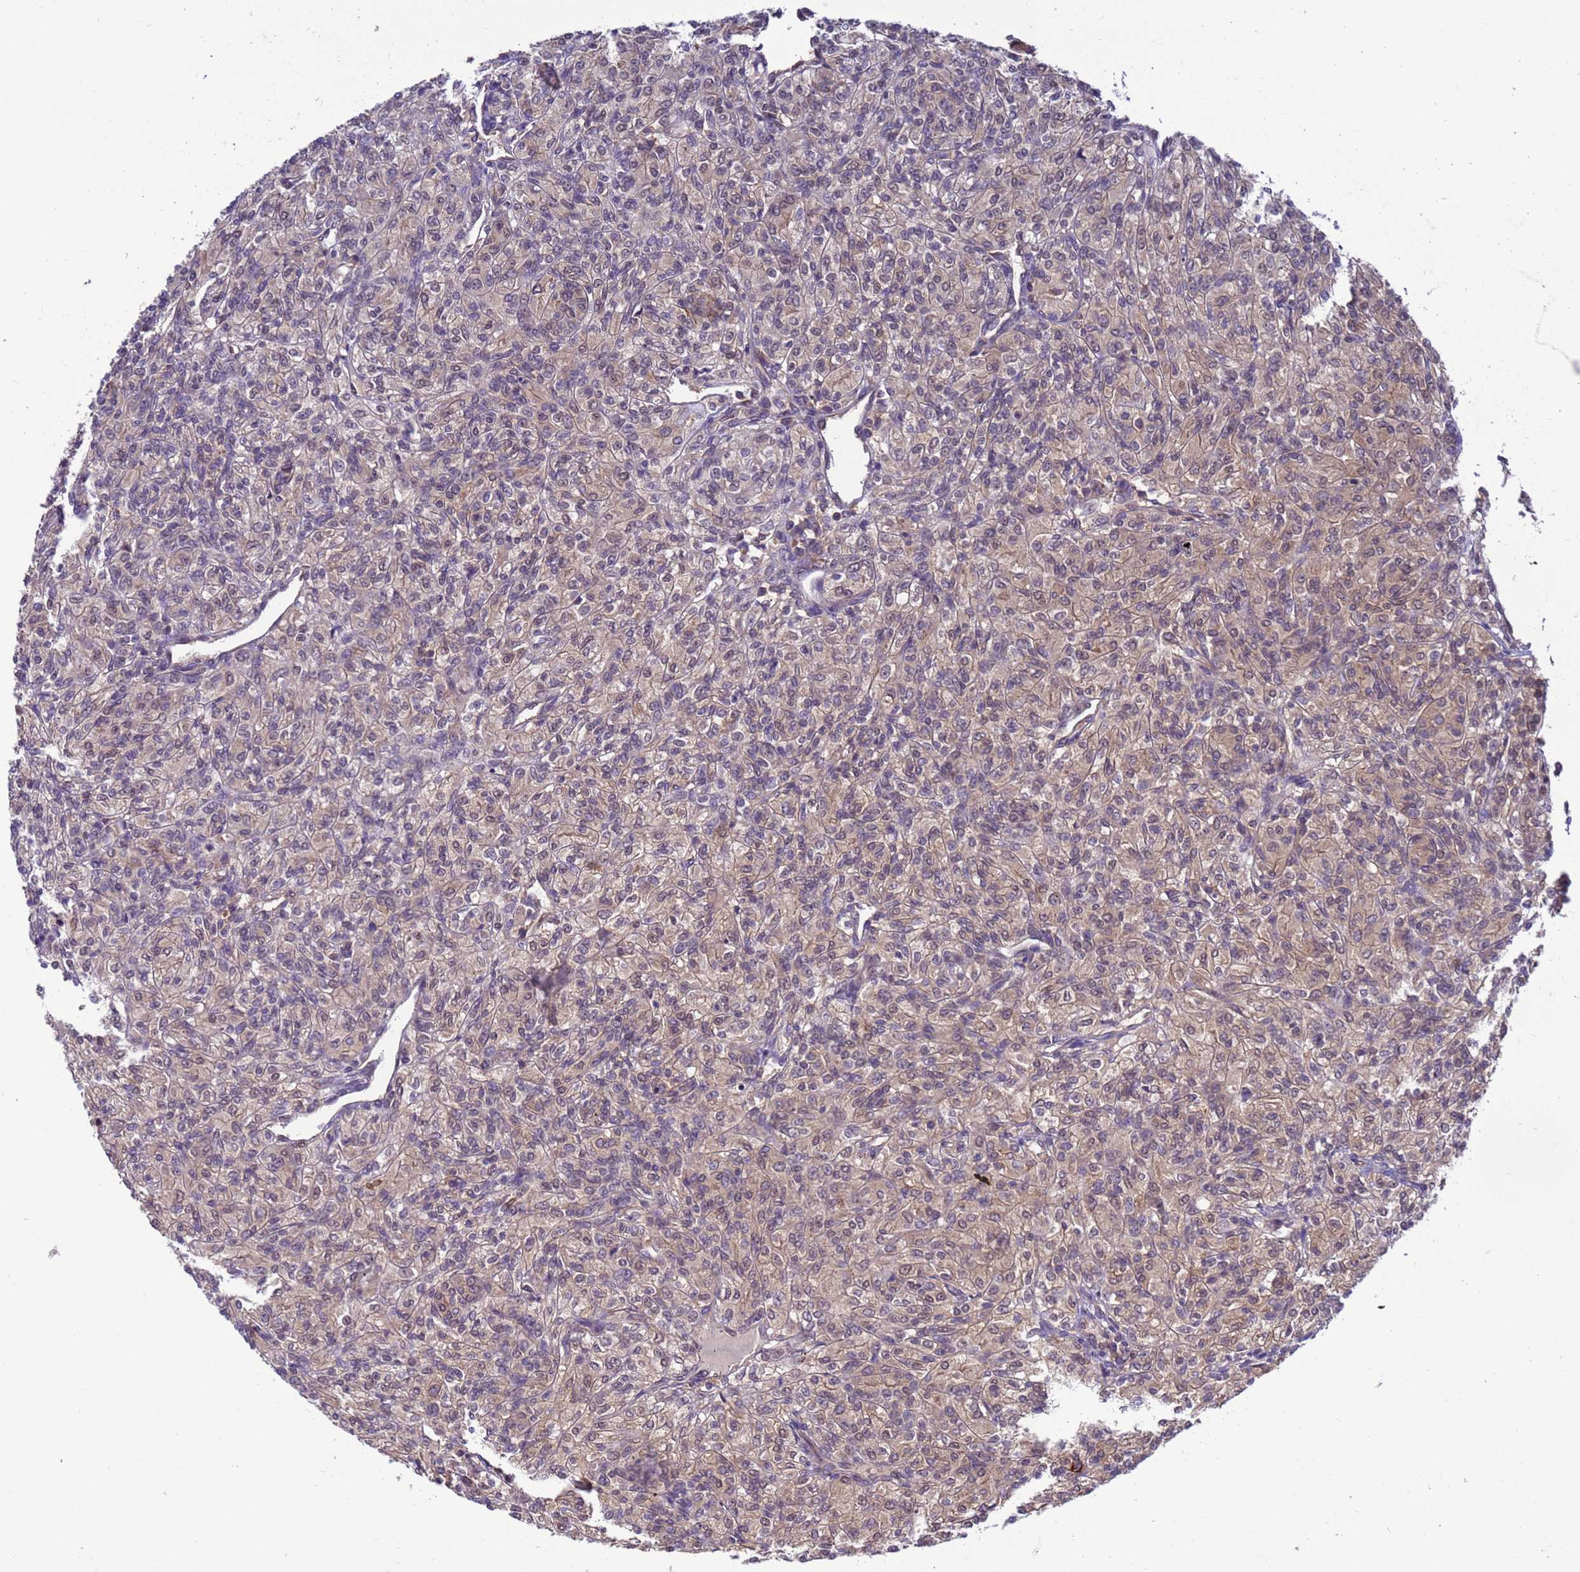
{"staining": {"intensity": "weak", "quantity": "25%-75%", "location": "cytoplasmic/membranous"}, "tissue": "renal cancer", "cell_type": "Tumor cells", "image_type": "cancer", "snomed": [{"axis": "morphology", "description": "Adenocarcinoma, NOS"}, {"axis": "topography", "description": "Kidney"}], "caption": "Protein staining displays weak cytoplasmic/membranous positivity in approximately 25%-75% of tumor cells in renal adenocarcinoma. (IHC, brightfield microscopy, high magnification).", "gene": "ZFP69B", "patient": {"sex": "male", "age": 77}}